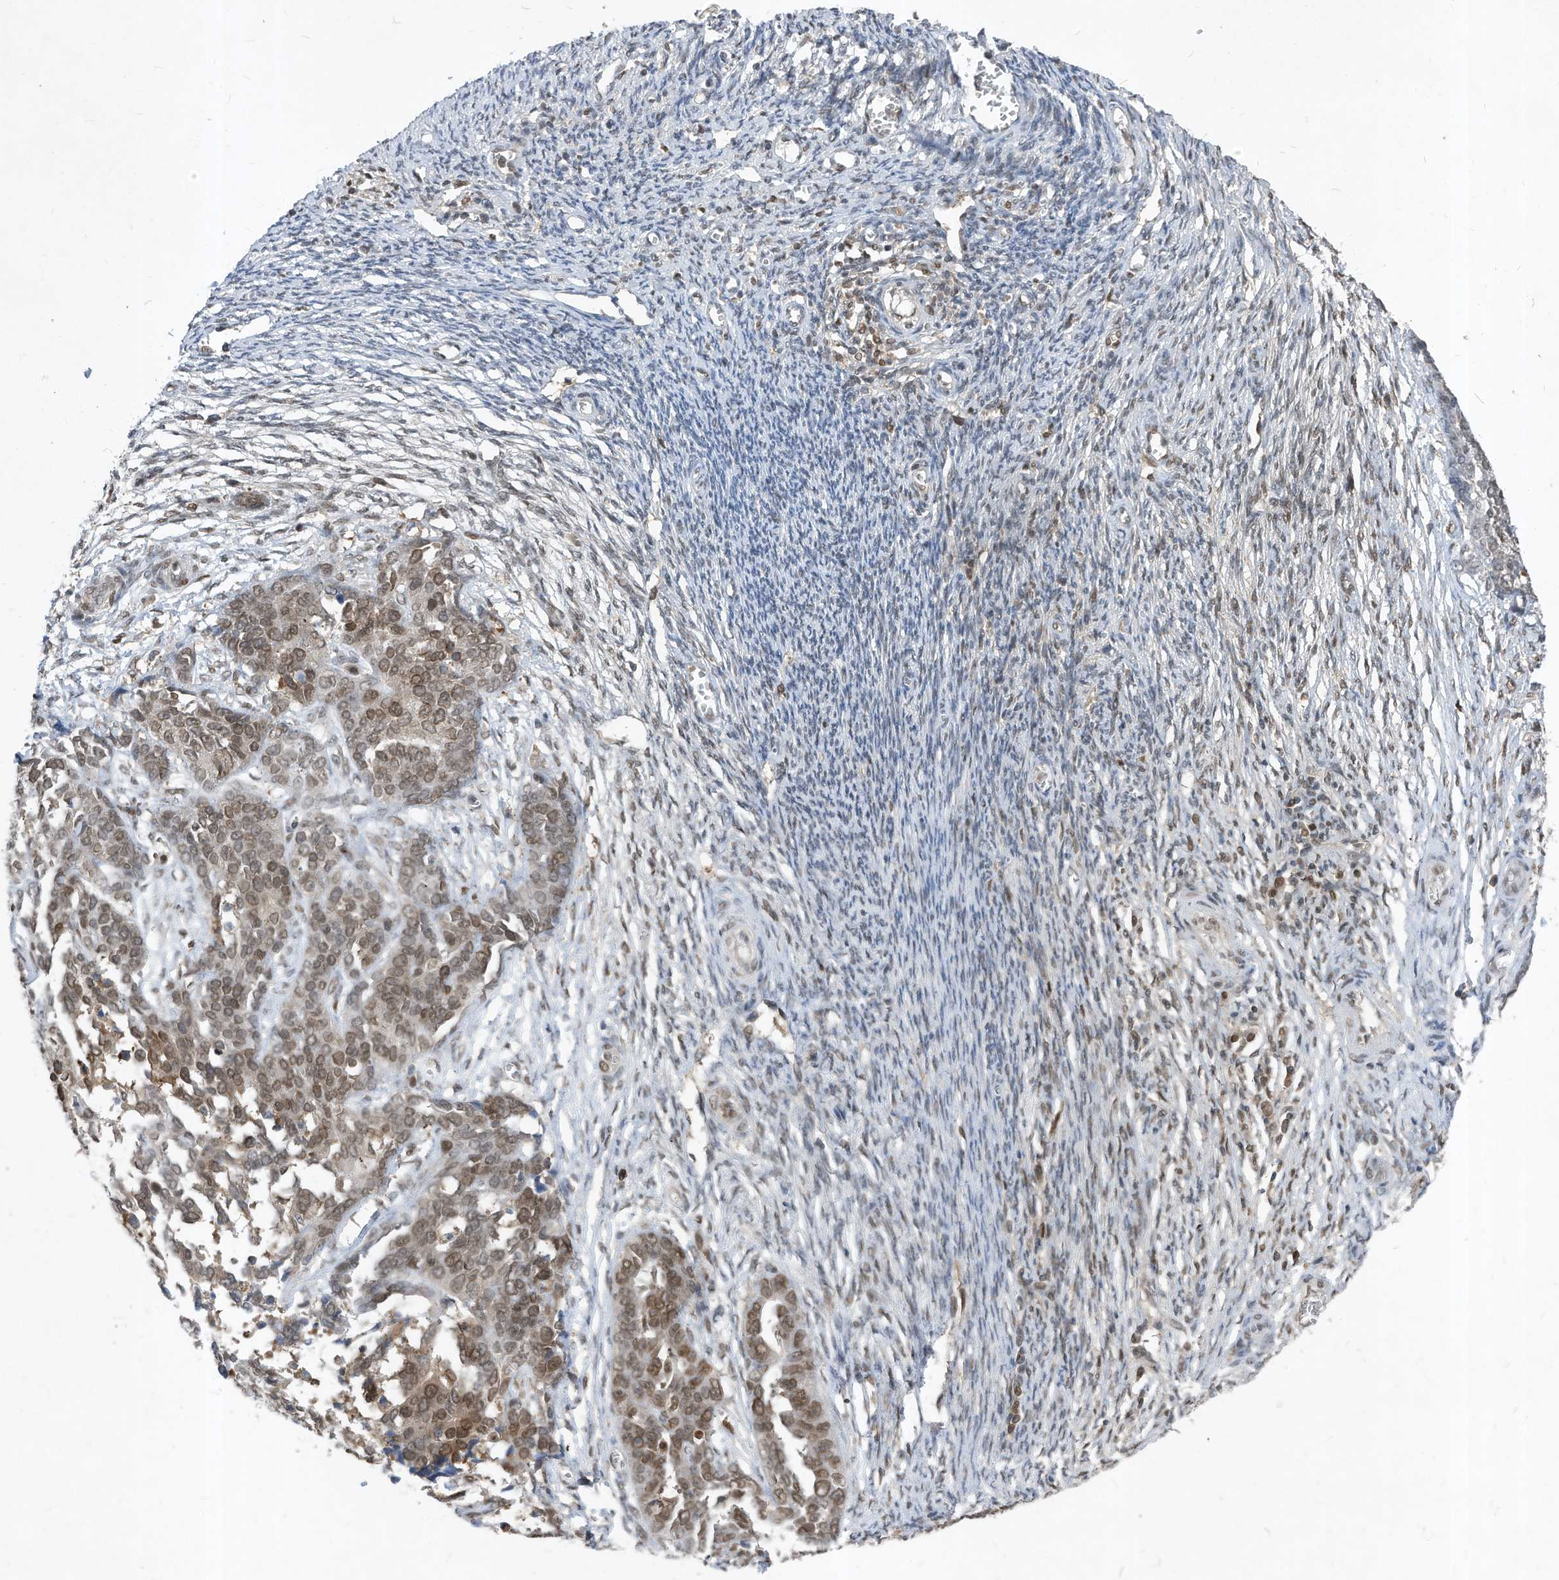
{"staining": {"intensity": "moderate", "quantity": ">75%", "location": "nuclear"}, "tissue": "ovarian cancer", "cell_type": "Tumor cells", "image_type": "cancer", "snomed": [{"axis": "morphology", "description": "Cystadenocarcinoma, serous, NOS"}, {"axis": "topography", "description": "Ovary"}], "caption": "Tumor cells reveal moderate nuclear positivity in approximately >75% of cells in ovarian serous cystadenocarcinoma.", "gene": "KPNB1", "patient": {"sex": "female", "age": 44}}